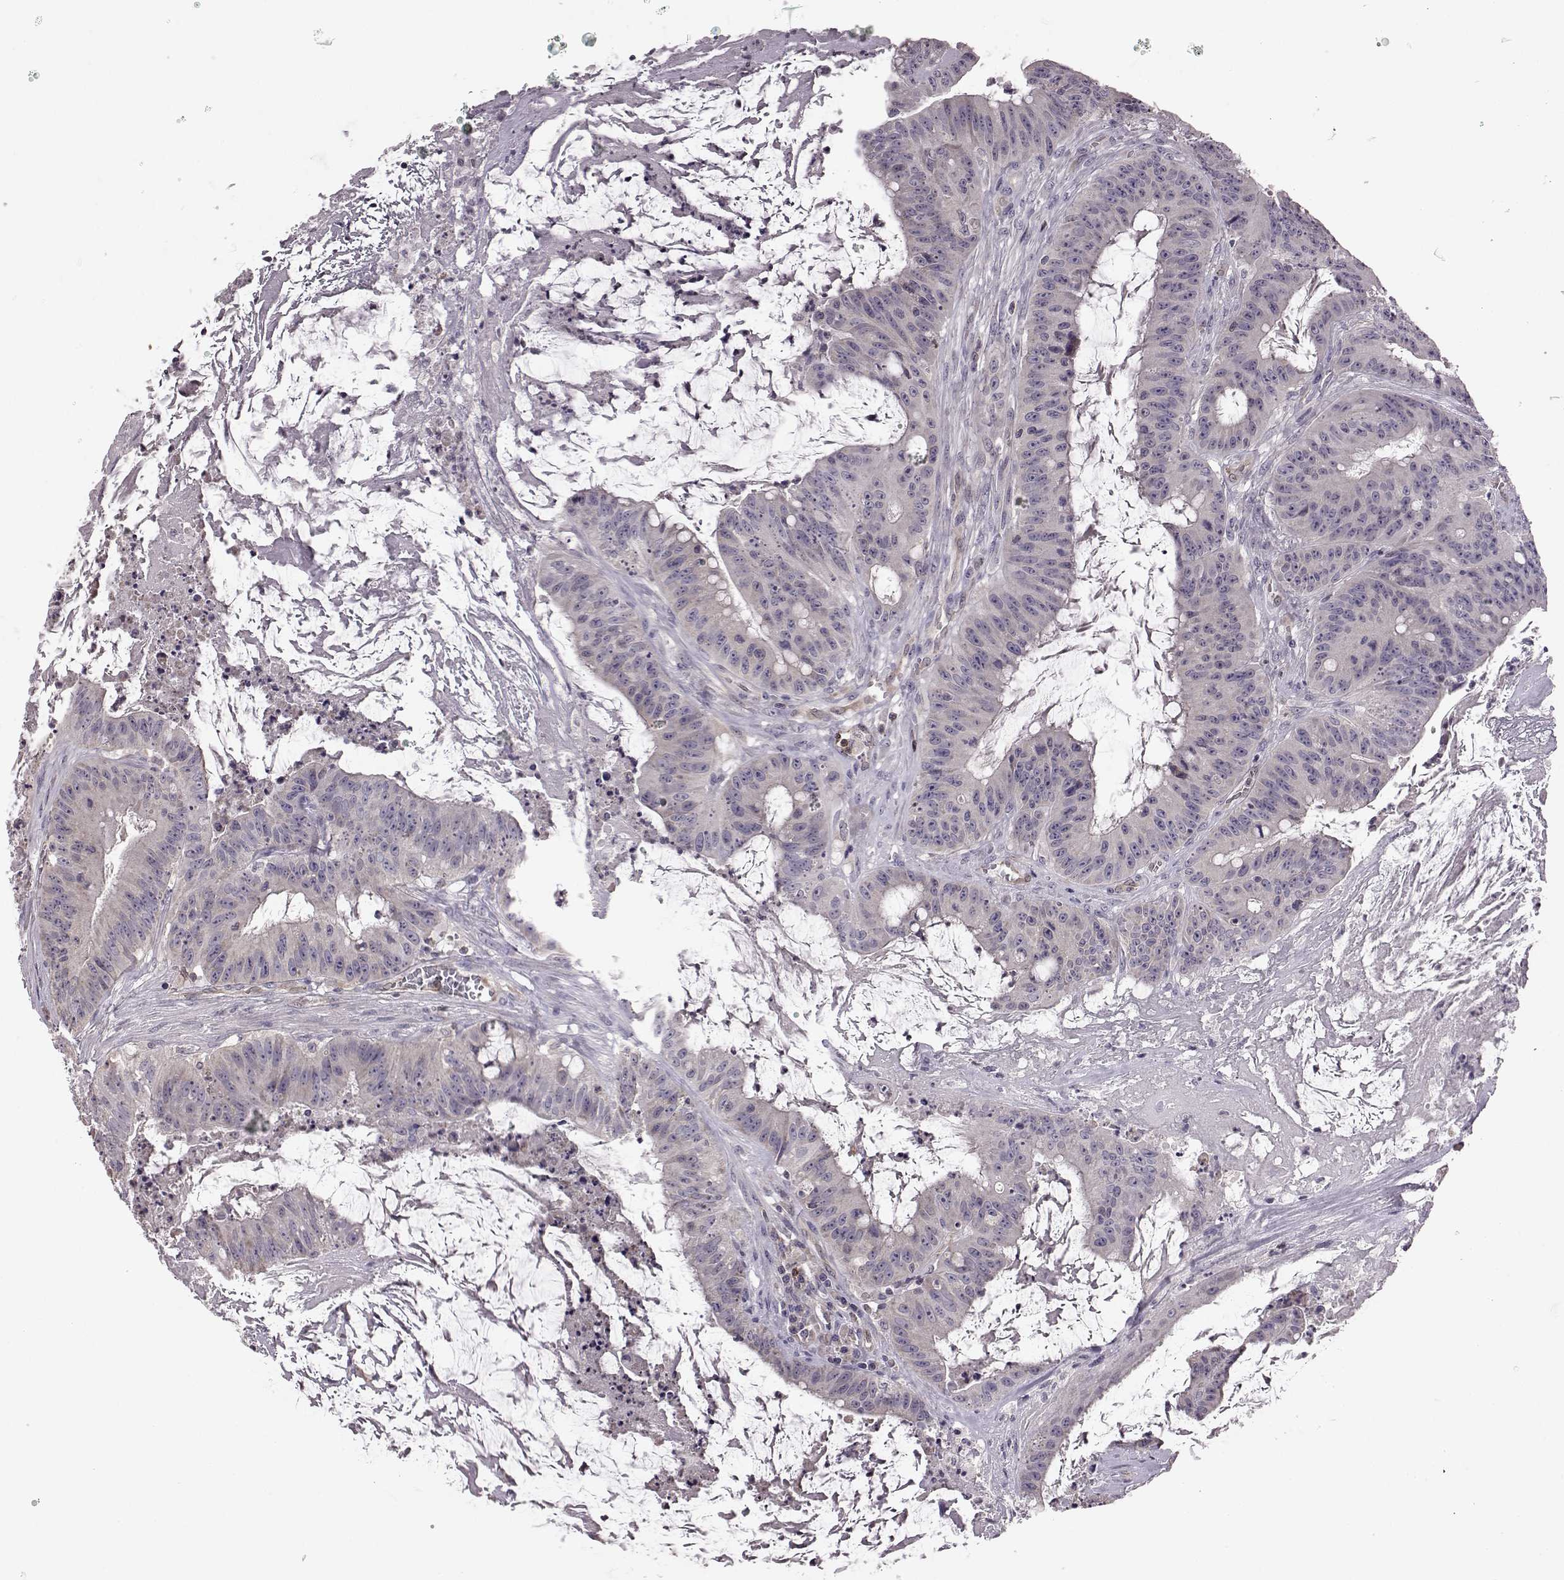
{"staining": {"intensity": "negative", "quantity": "none", "location": "none"}, "tissue": "colorectal cancer", "cell_type": "Tumor cells", "image_type": "cancer", "snomed": [{"axis": "morphology", "description": "Adenocarcinoma, NOS"}, {"axis": "topography", "description": "Colon"}], "caption": "A photomicrograph of human adenocarcinoma (colorectal) is negative for staining in tumor cells. (DAB (3,3'-diaminobenzidine) immunohistochemistry (IHC) visualized using brightfield microscopy, high magnification).", "gene": "CDC42SE1", "patient": {"sex": "male", "age": 33}}